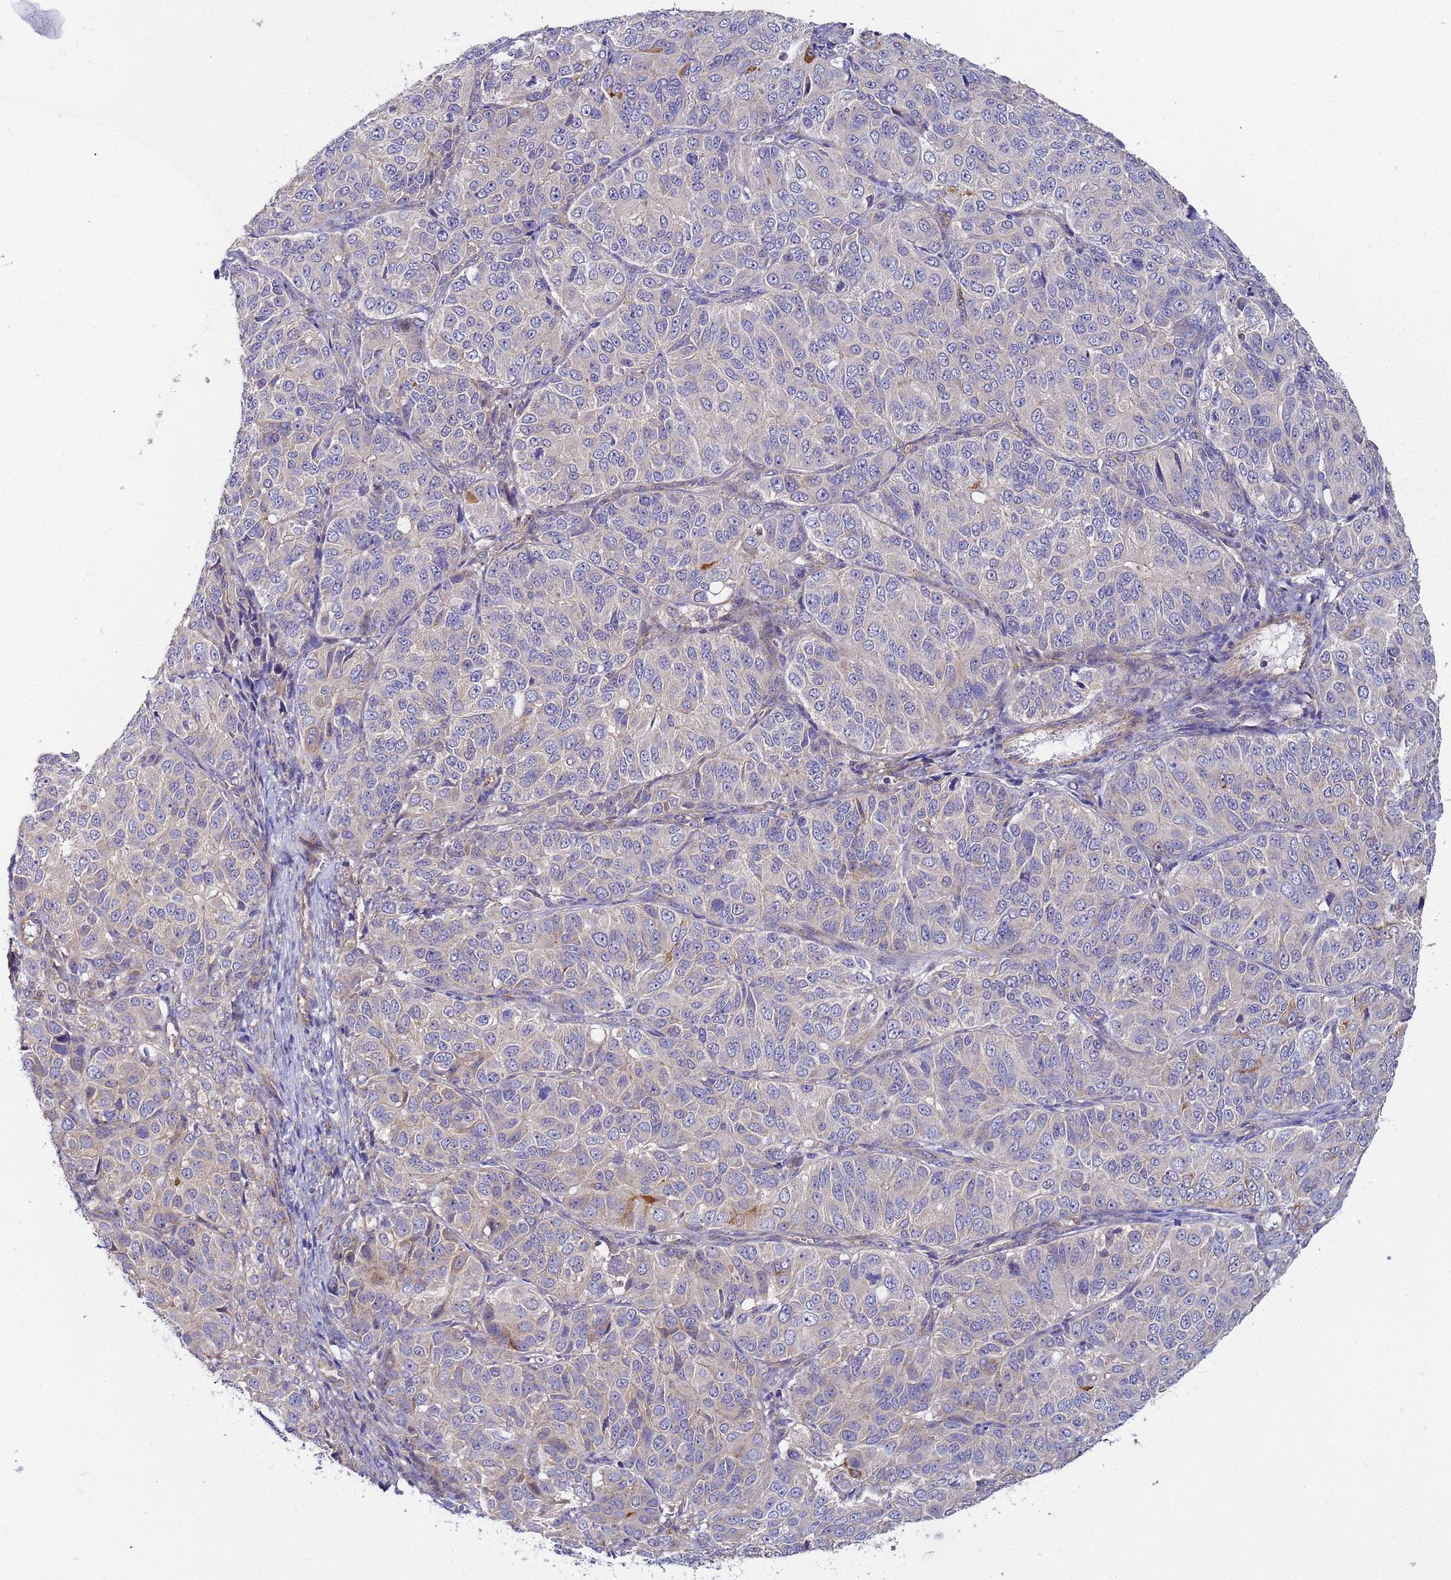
{"staining": {"intensity": "negative", "quantity": "none", "location": "none"}, "tissue": "ovarian cancer", "cell_type": "Tumor cells", "image_type": "cancer", "snomed": [{"axis": "morphology", "description": "Carcinoma, endometroid"}, {"axis": "topography", "description": "Ovary"}], "caption": "An image of ovarian cancer (endometroid carcinoma) stained for a protein exhibits no brown staining in tumor cells. Nuclei are stained in blue.", "gene": "CDC34", "patient": {"sex": "female", "age": 51}}